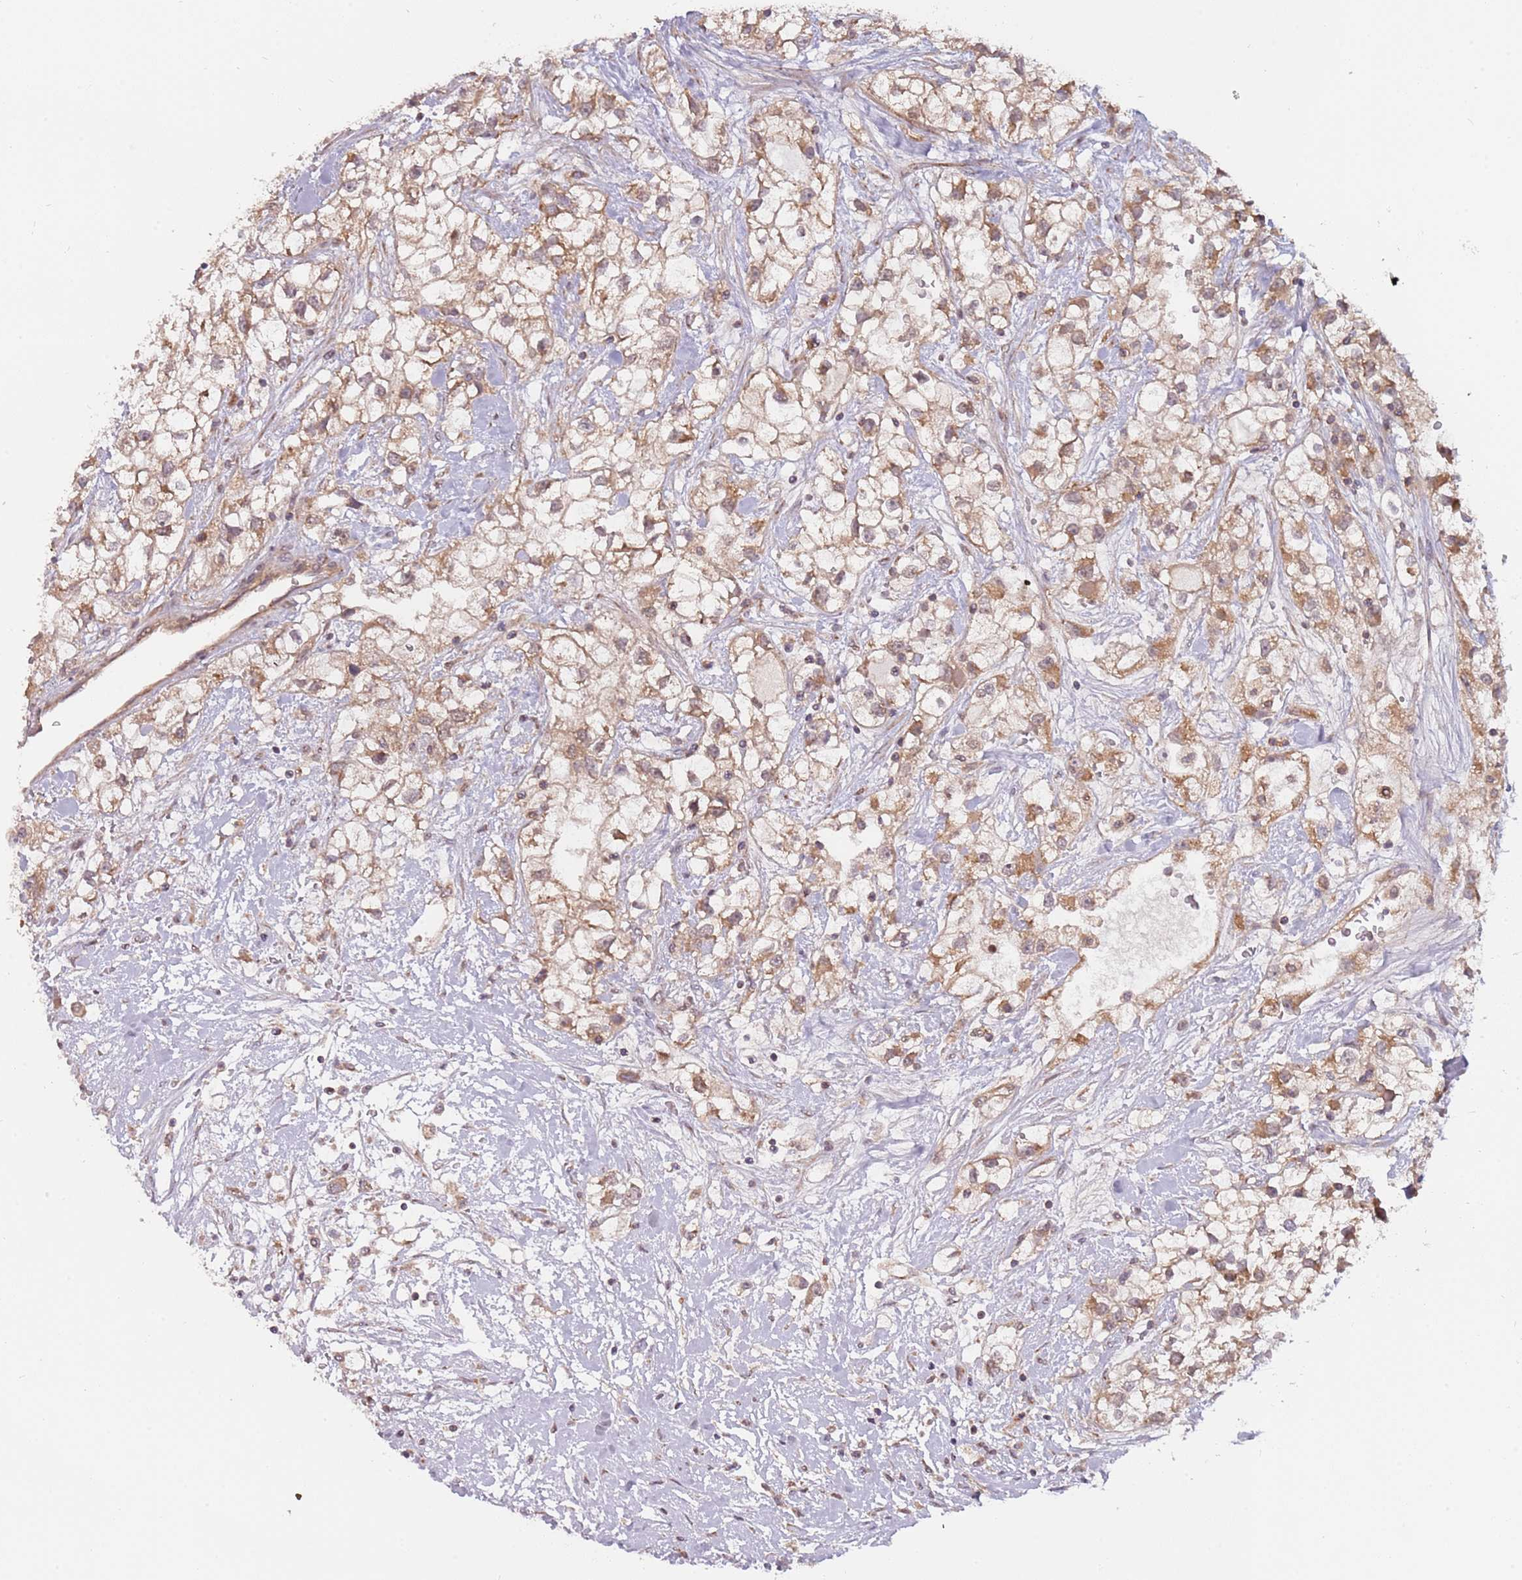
{"staining": {"intensity": "moderate", "quantity": ">75%", "location": "cytoplasmic/membranous"}, "tissue": "renal cancer", "cell_type": "Tumor cells", "image_type": "cancer", "snomed": [{"axis": "morphology", "description": "Adenocarcinoma, NOS"}, {"axis": "topography", "description": "Kidney"}], "caption": "Renal cancer (adenocarcinoma) stained with a protein marker displays moderate staining in tumor cells.", "gene": "RNF181", "patient": {"sex": "male", "age": 59}}